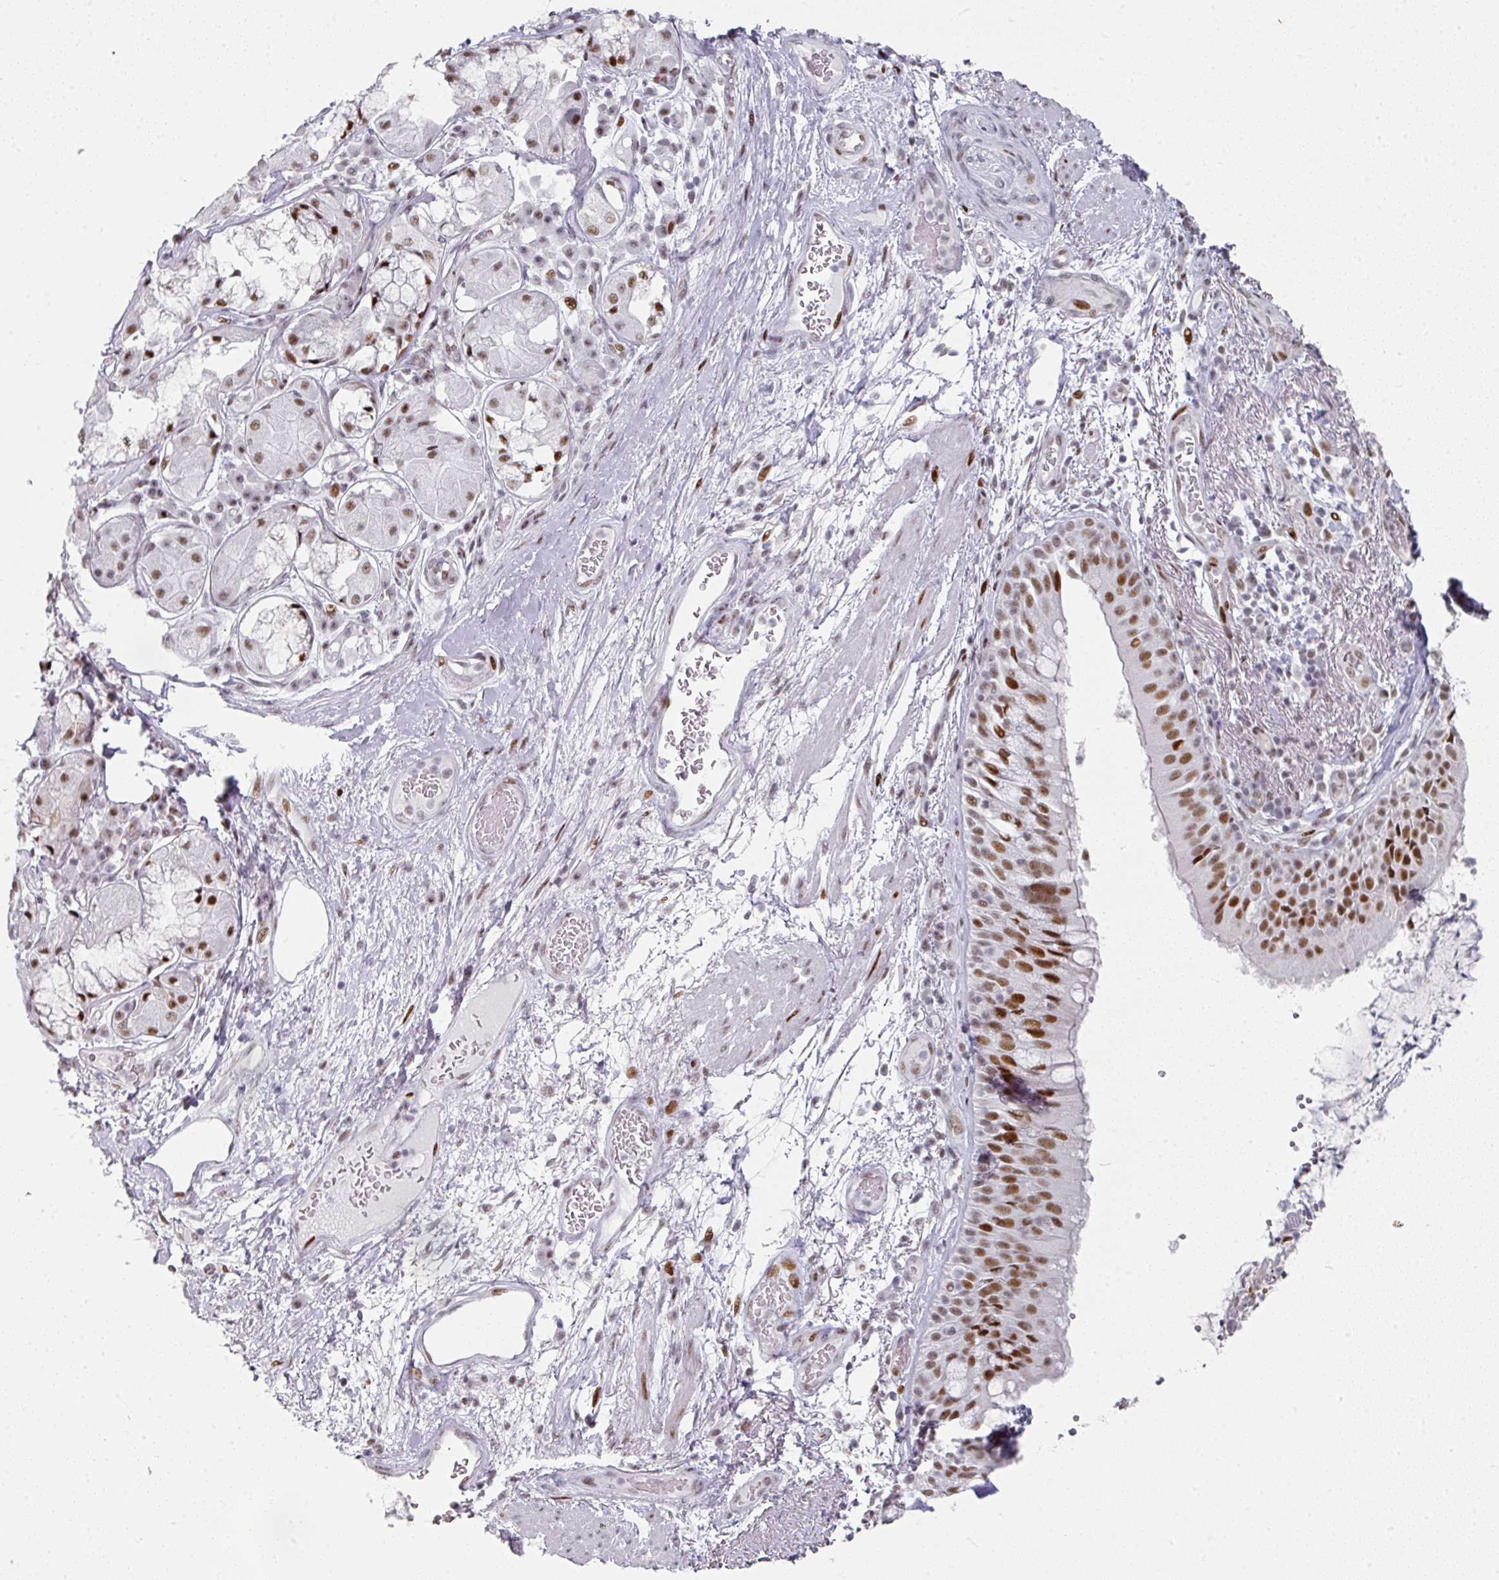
{"staining": {"intensity": "strong", "quantity": ">75%", "location": "nuclear"}, "tissue": "bronchus", "cell_type": "Respiratory epithelial cells", "image_type": "normal", "snomed": [{"axis": "morphology", "description": "Normal tissue, NOS"}, {"axis": "topography", "description": "Cartilage tissue"}, {"axis": "topography", "description": "Bronchus"}], "caption": "Respiratory epithelial cells reveal high levels of strong nuclear staining in approximately >75% of cells in benign human bronchus.", "gene": "SF3B5", "patient": {"sex": "male", "age": 63}}